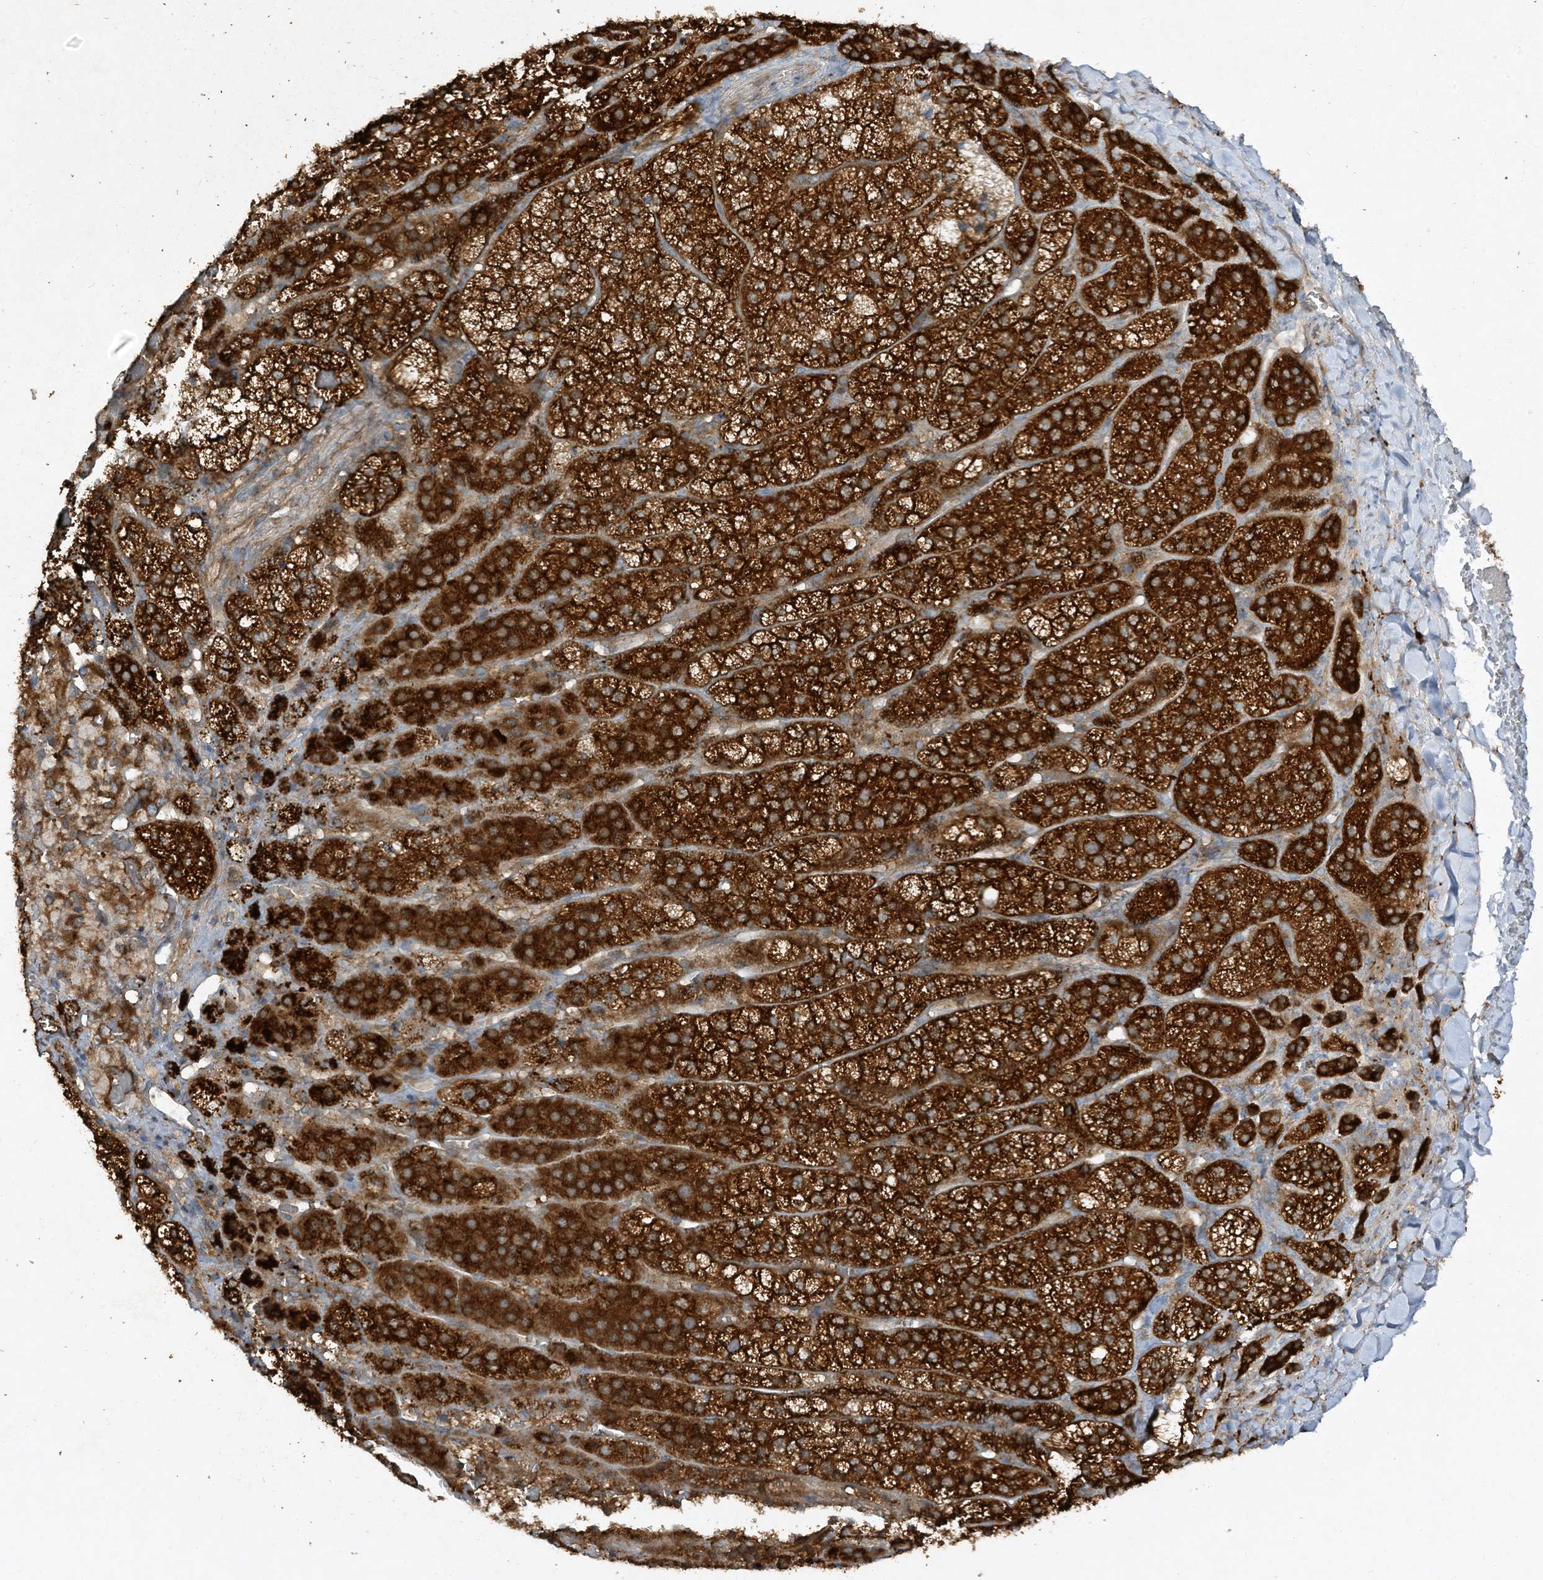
{"staining": {"intensity": "strong", "quantity": ">75%", "location": "cytoplasmic/membranous"}, "tissue": "adrenal gland", "cell_type": "Glandular cells", "image_type": "normal", "snomed": [{"axis": "morphology", "description": "Normal tissue, NOS"}, {"axis": "topography", "description": "Adrenal gland"}], "caption": "An immunohistochemistry image of unremarkable tissue is shown. Protein staining in brown shows strong cytoplasmic/membranous positivity in adrenal gland within glandular cells.", "gene": "LDAH", "patient": {"sex": "female", "age": 44}}